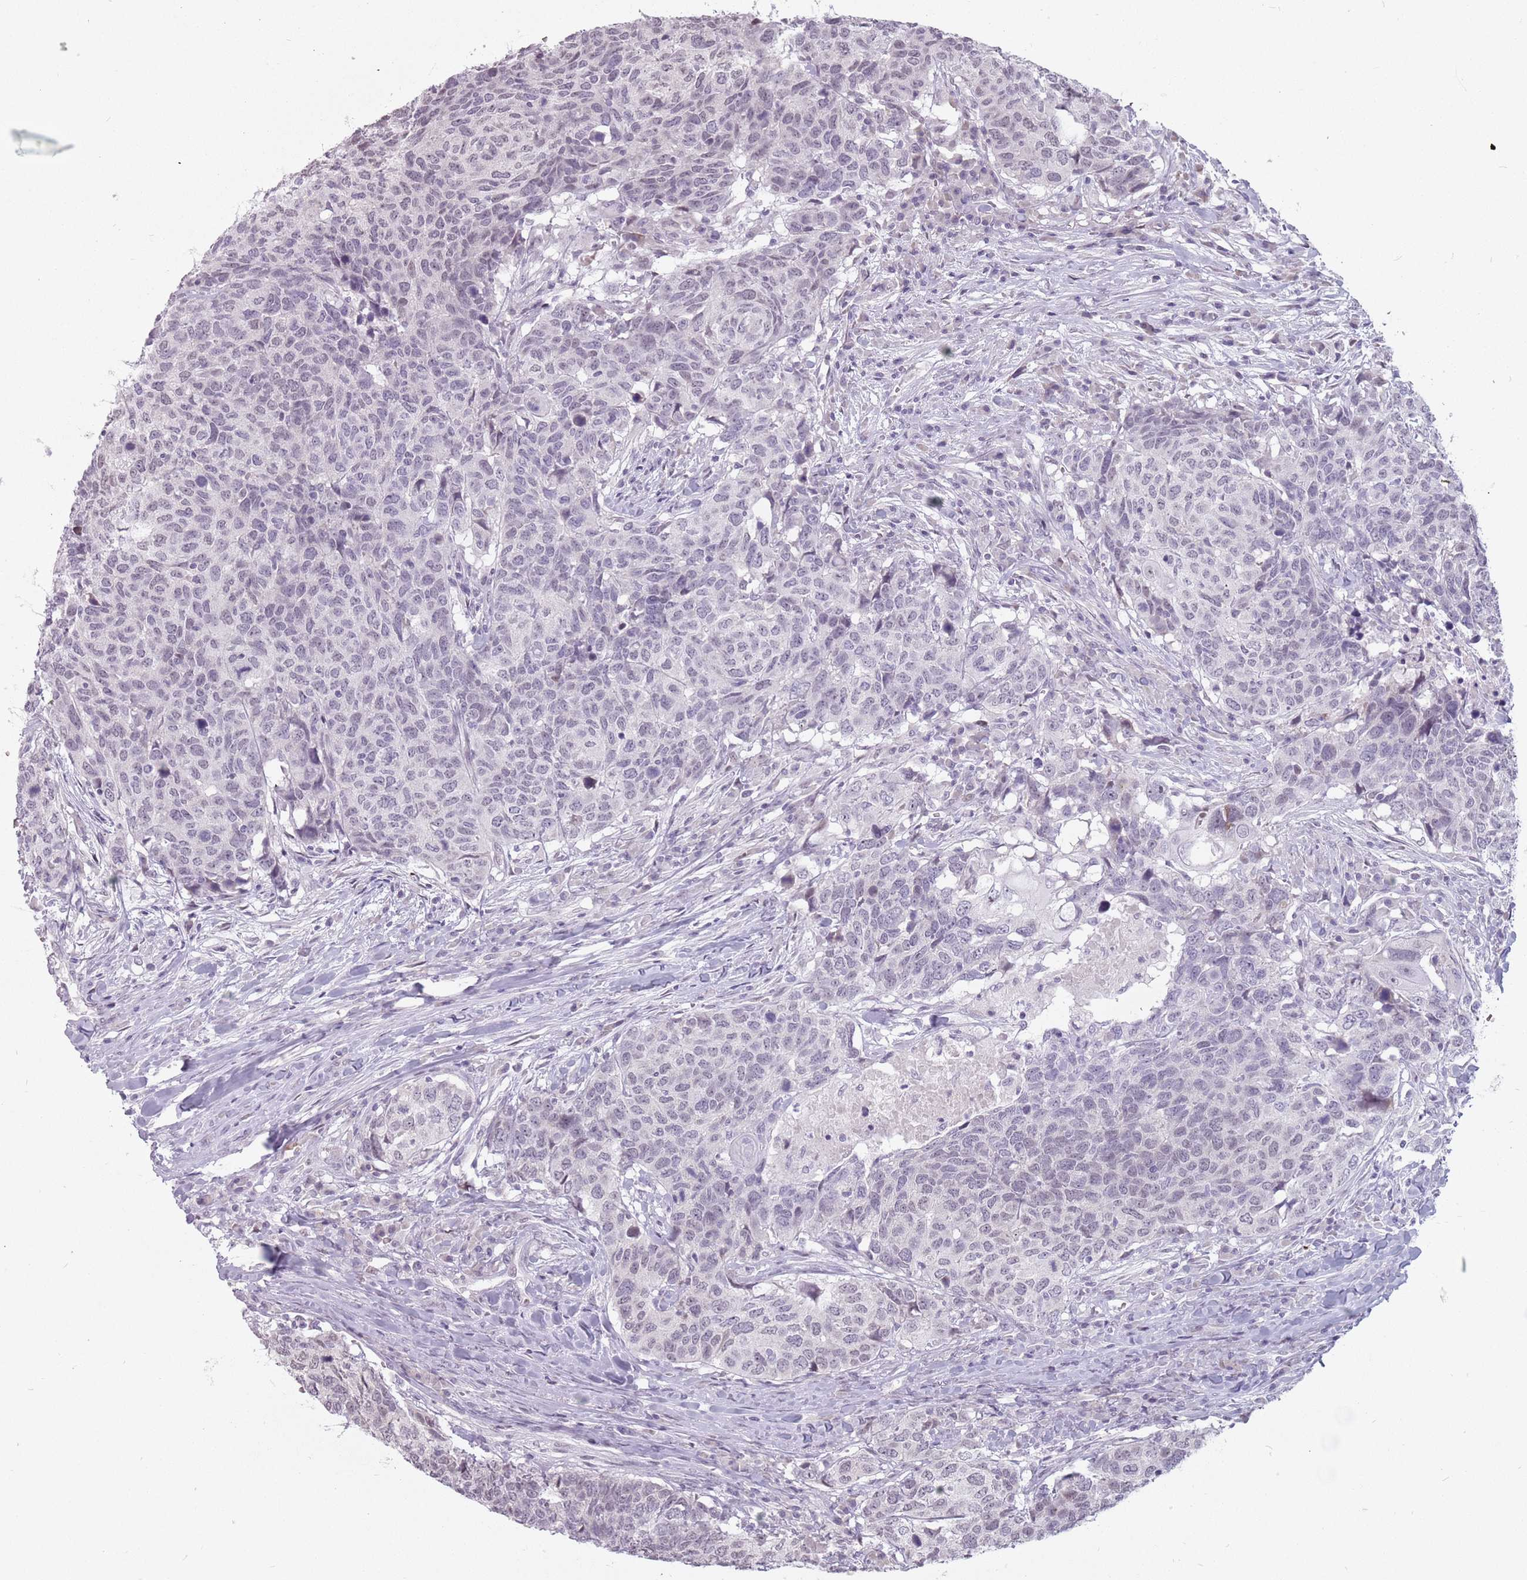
{"staining": {"intensity": "weak", "quantity": "<25%", "location": "nuclear"}, "tissue": "head and neck cancer", "cell_type": "Tumor cells", "image_type": "cancer", "snomed": [{"axis": "morphology", "description": "Normal tissue, NOS"}, {"axis": "morphology", "description": "Squamous cell carcinoma, NOS"}, {"axis": "topography", "description": "Skeletal muscle"}, {"axis": "topography", "description": "Vascular tissue"}, {"axis": "topography", "description": "Peripheral nerve tissue"}, {"axis": "topography", "description": "Head-Neck"}], "caption": "The photomicrograph shows no significant expression in tumor cells of head and neck cancer.", "gene": "PTCHD1", "patient": {"sex": "male", "age": 66}}